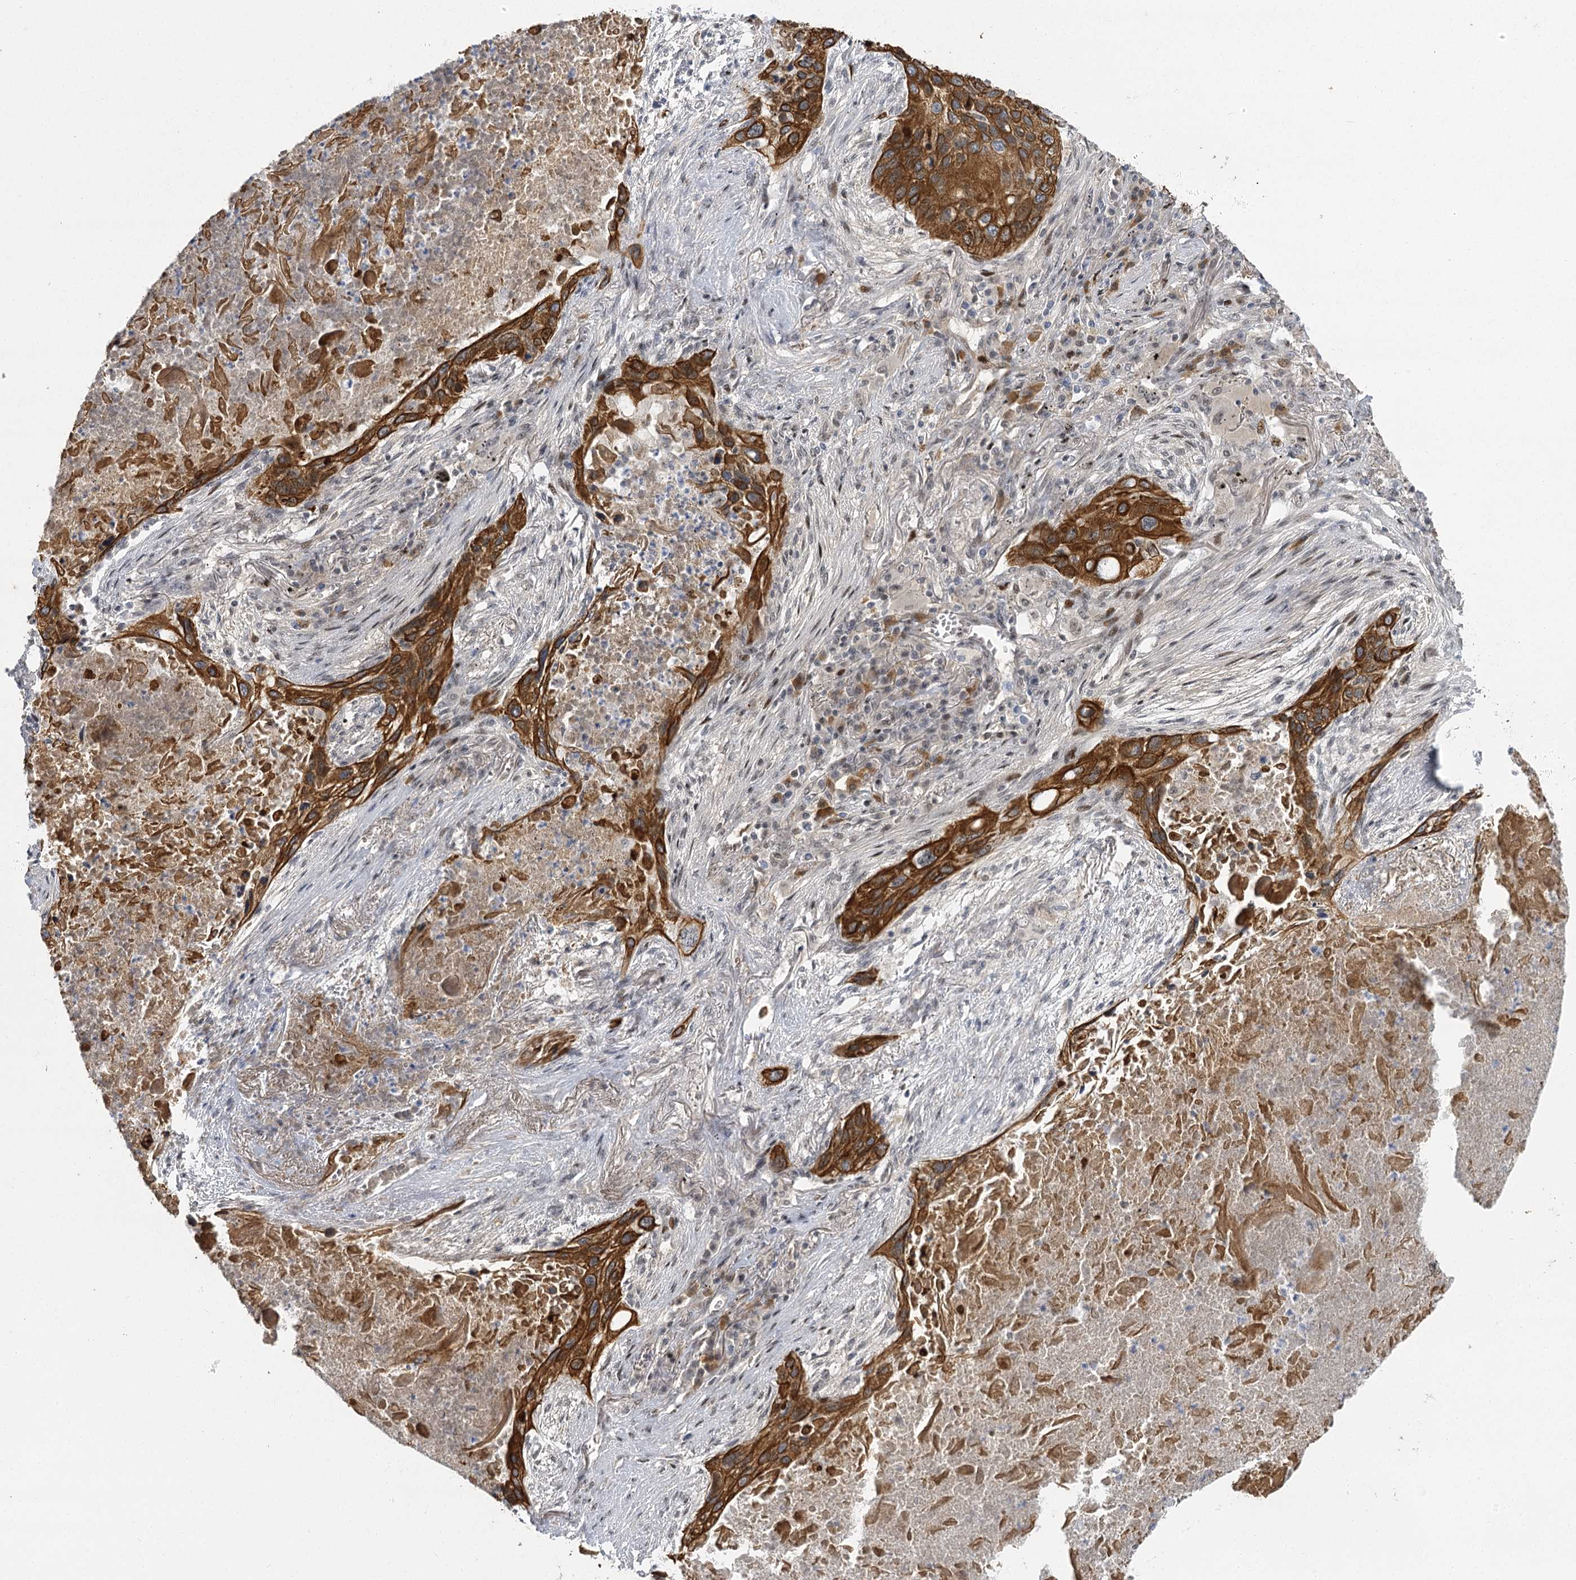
{"staining": {"intensity": "strong", "quantity": ">75%", "location": "cytoplasmic/membranous"}, "tissue": "lung cancer", "cell_type": "Tumor cells", "image_type": "cancer", "snomed": [{"axis": "morphology", "description": "Squamous cell carcinoma, NOS"}, {"axis": "topography", "description": "Lung"}], "caption": "This is a photomicrograph of immunohistochemistry staining of lung squamous cell carcinoma, which shows strong staining in the cytoplasmic/membranous of tumor cells.", "gene": "IL11RA", "patient": {"sex": "female", "age": 63}}